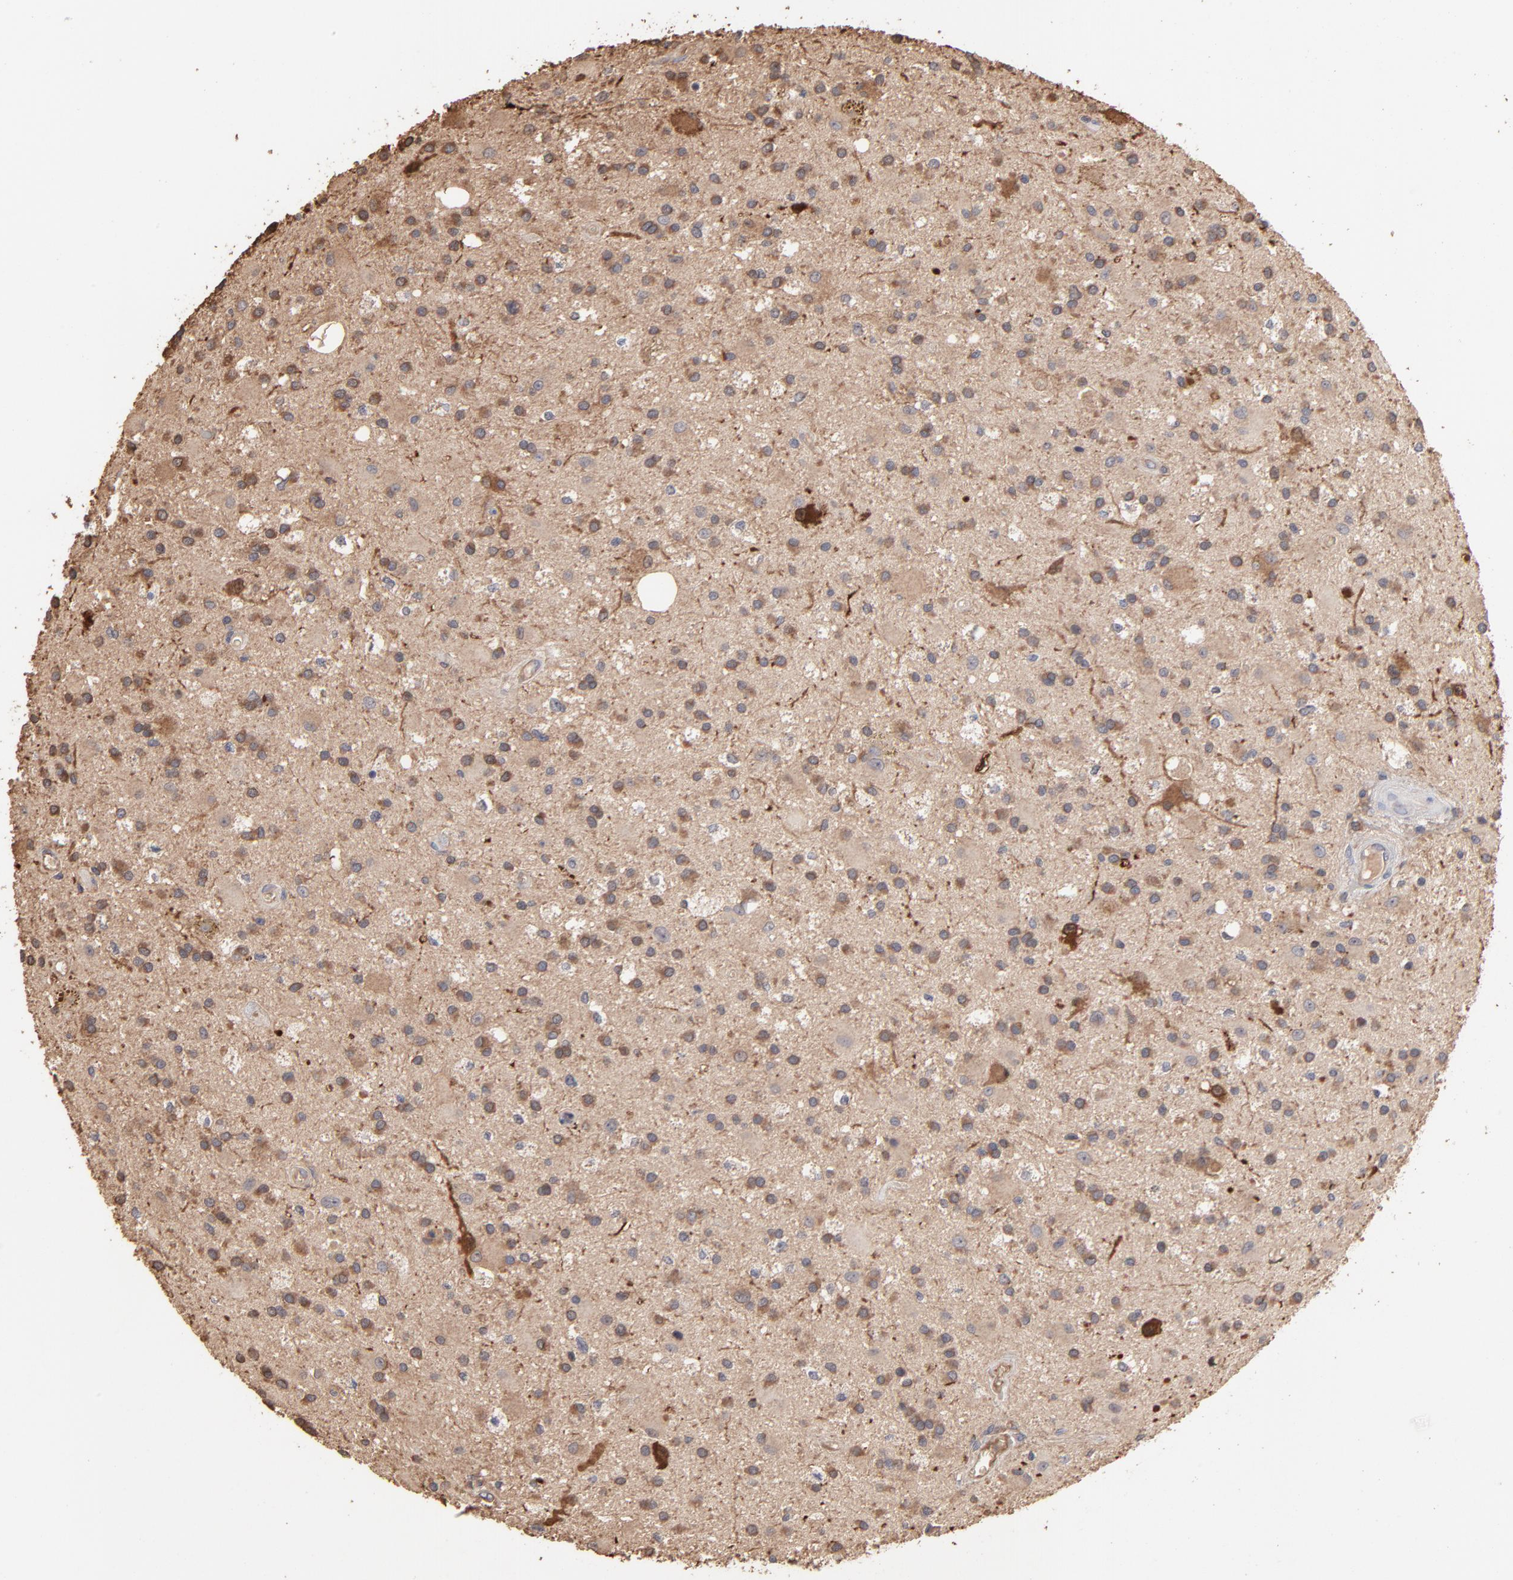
{"staining": {"intensity": "moderate", "quantity": "<25%", "location": "cytoplasmic/membranous"}, "tissue": "glioma", "cell_type": "Tumor cells", "image_type": "cancer", "snomed": [{"axis": "morphology", "description": "Glioma, malignant, Low grade"}, {"axis": "topography", "description": "Brain"}], "caption": "Malignant low-grade glioma stained with a brown dye demonstrates moderate cytoplasmic/membranous positive positivity in about <25% of tumor cells.", "gene": "TANGO2", "patient": {"sex": "male", "age": 58}}